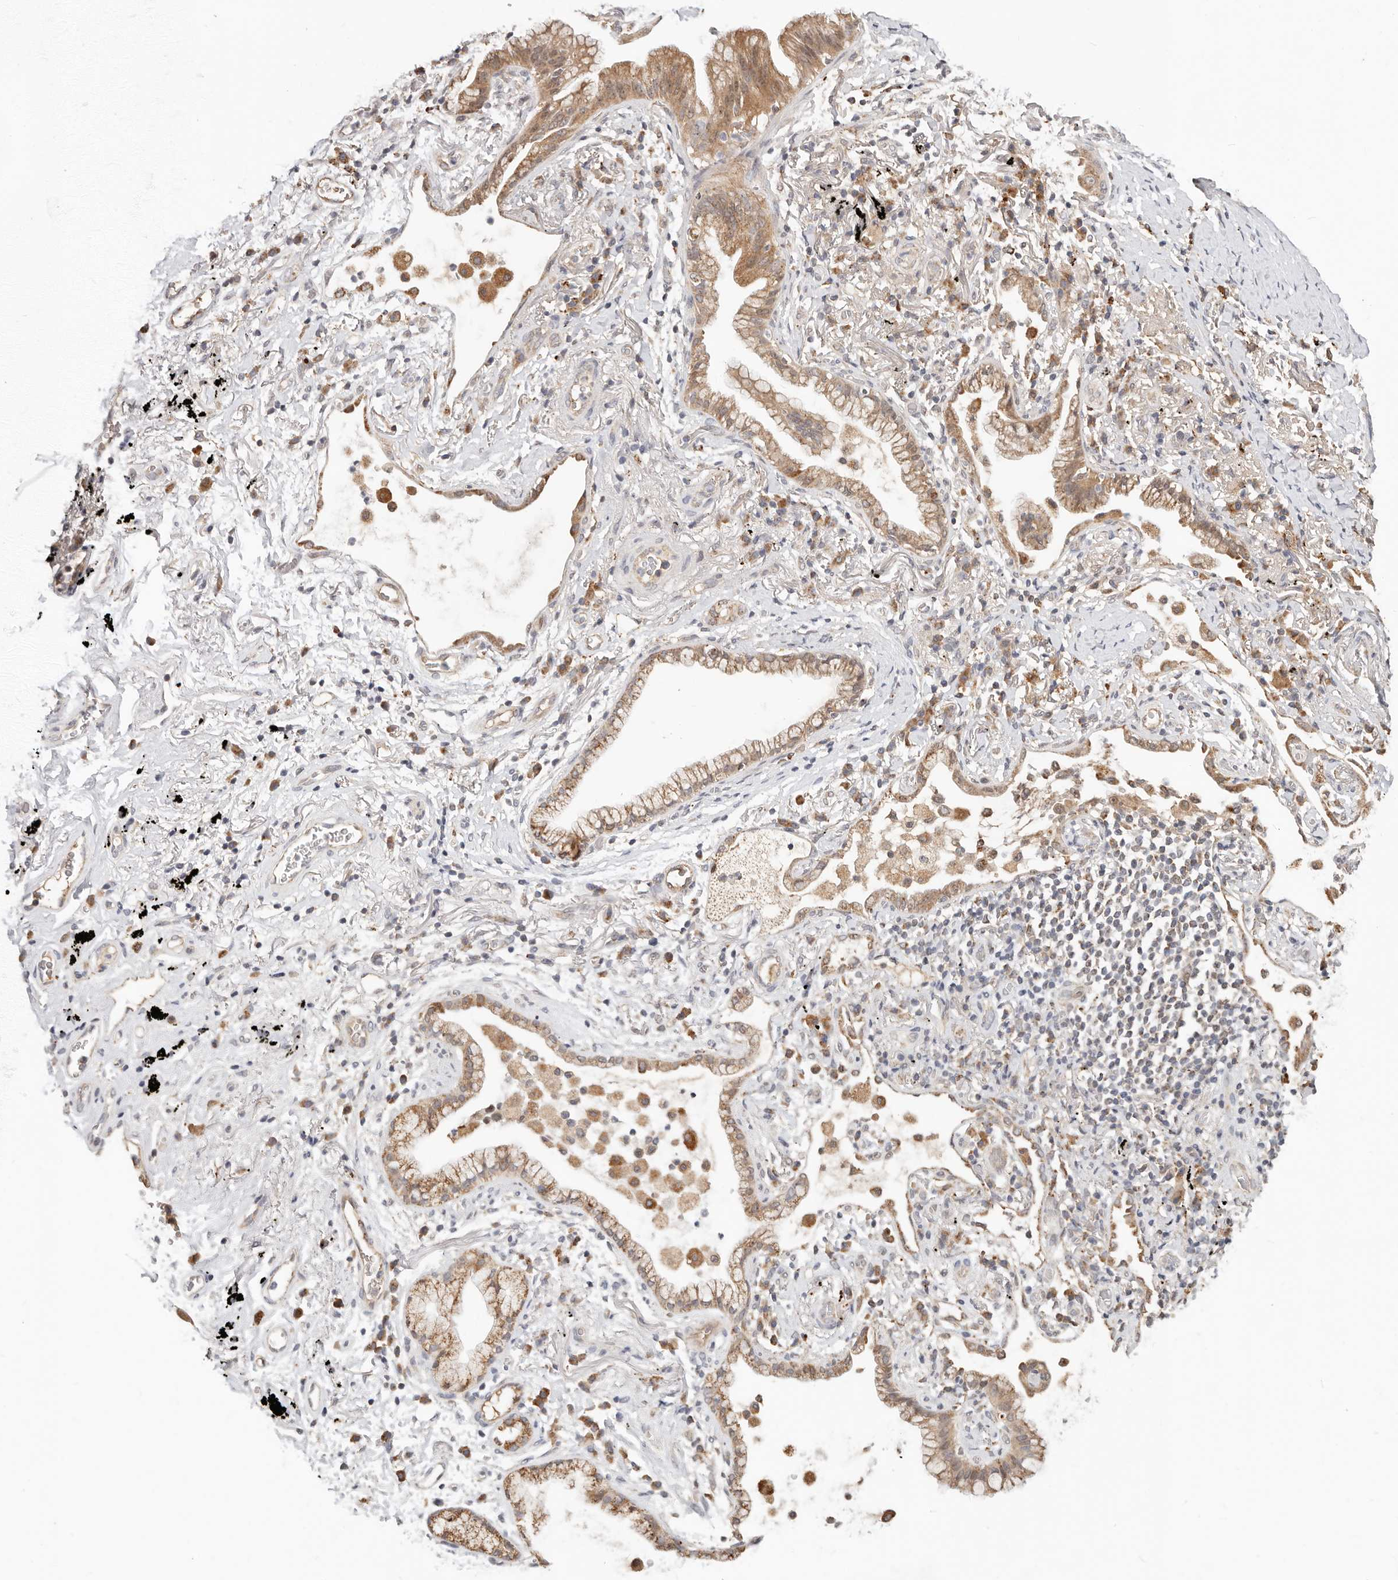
{"staining": {"intensity": "moderate", "quantity": ">75%", "location": "cytoplasmic/membranous"}, "tissue": "lung cancer", "cell_type": "Tumor cells", "image_type": "cancer", "snomed": [{"axis": "morphology", "description": "Adenocarcinoma, NOS"}, {"axis": "topography", "description": "Lung"}], "caption": "Brown immunohistochemical staining in human lung cancer (adenocarcinoma) exhibits moderate cytoplasmic/membranous expression in about >75% of tumor cells.", "gene": "ZRANB1", "patient": {"sex": "female", "age": 70}}